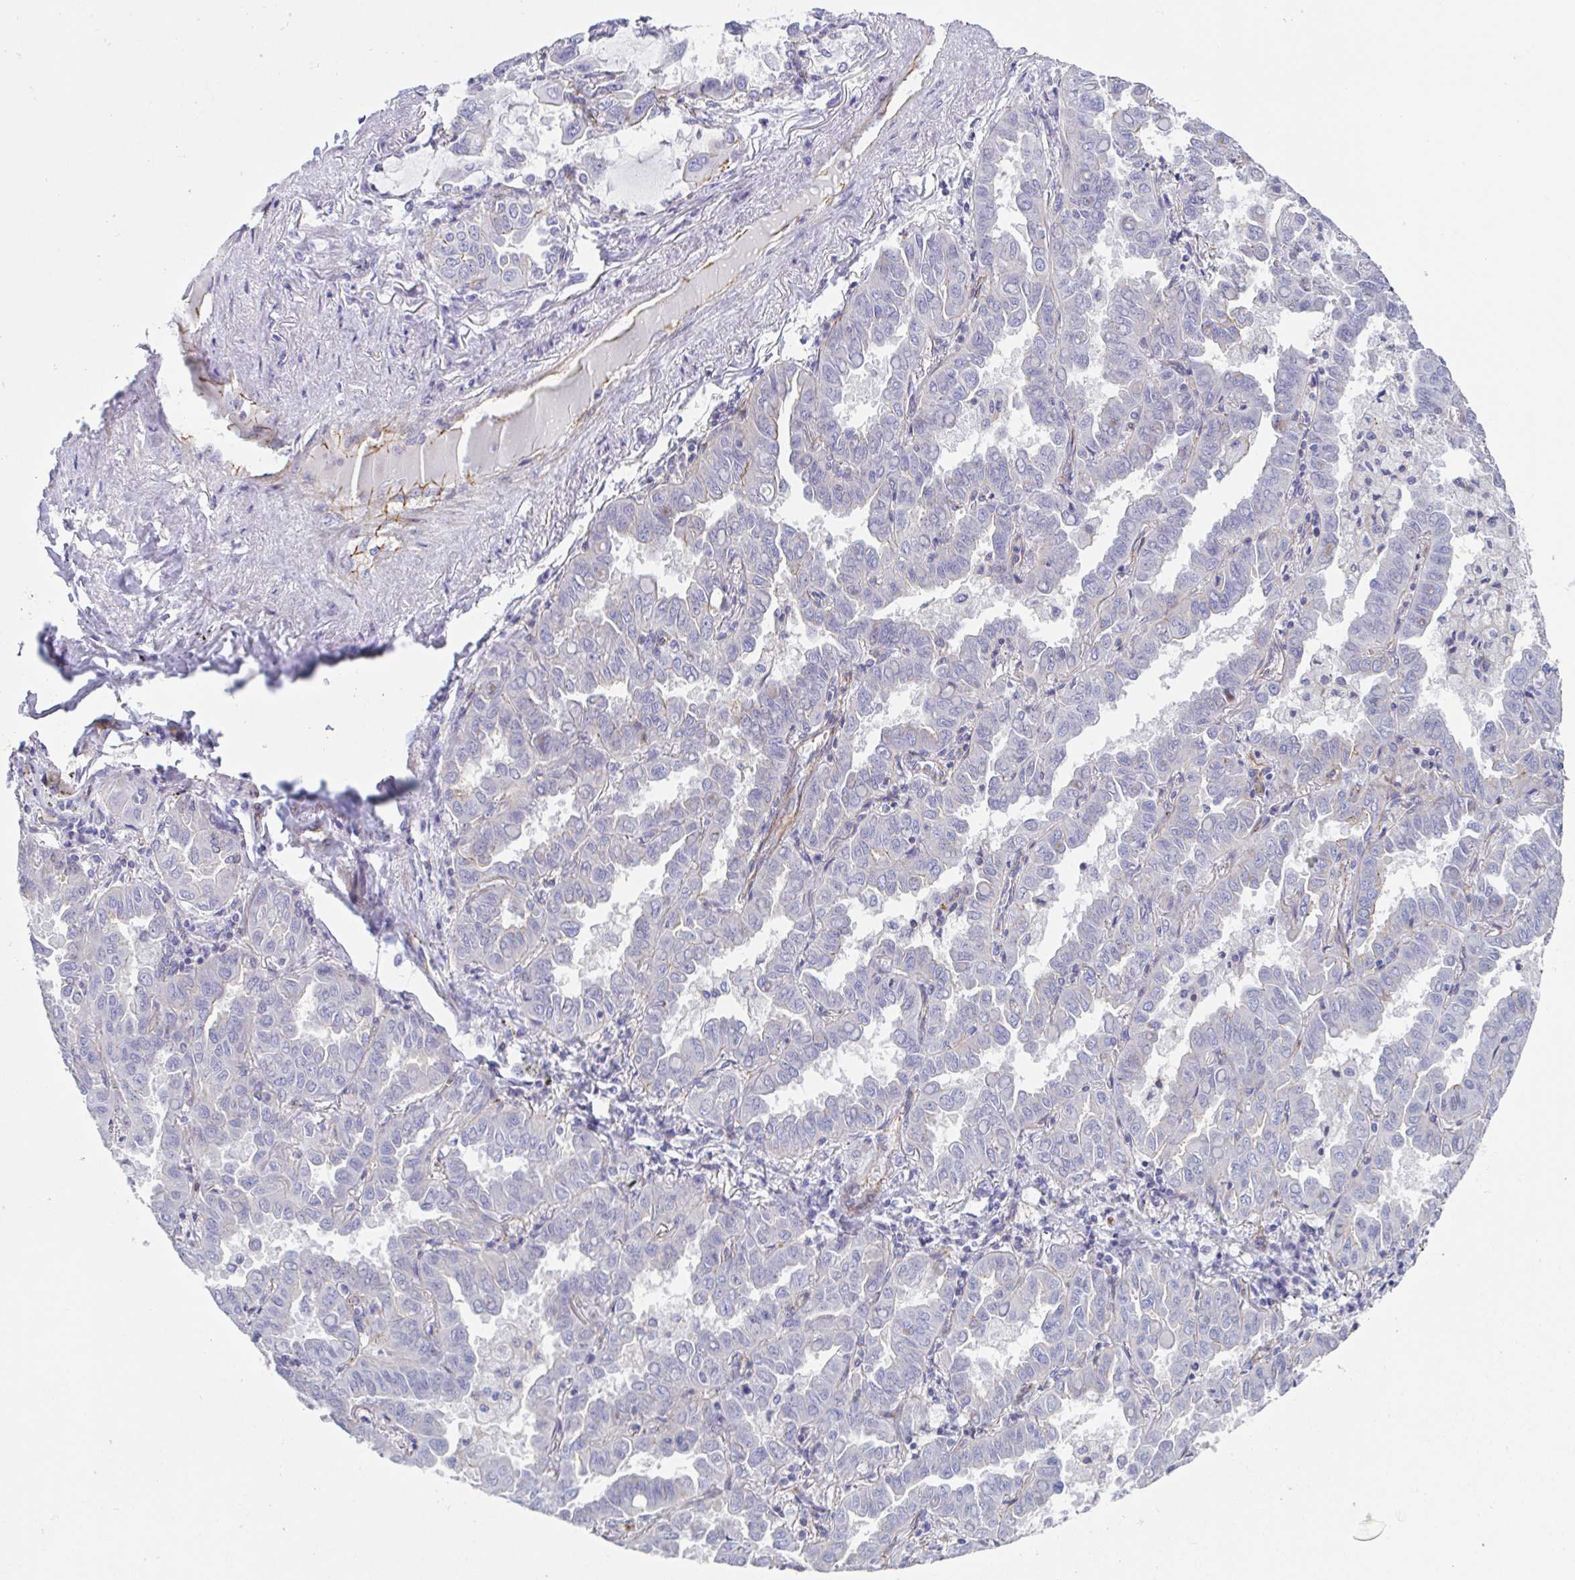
{"staining": {"intensity": "negative", "quantity": "none", "location": "none"}, "tissue": "lung cancer", "cell_type": "Tumor cells", "image_type": "cancer", "snomed": [{"axis": "morphology", "description": "Adenocarcinoma, NOS"}, {"axis": "topography", "description": "Lung"}], "caption": "An immunohistochemistry image of adenocarcinoma (lung) is shown. There is no staining in tumor cells of adenocarcinoma (lung).", "gene": "TRAM2", "patient": {"sex": "male", "age": 64}}